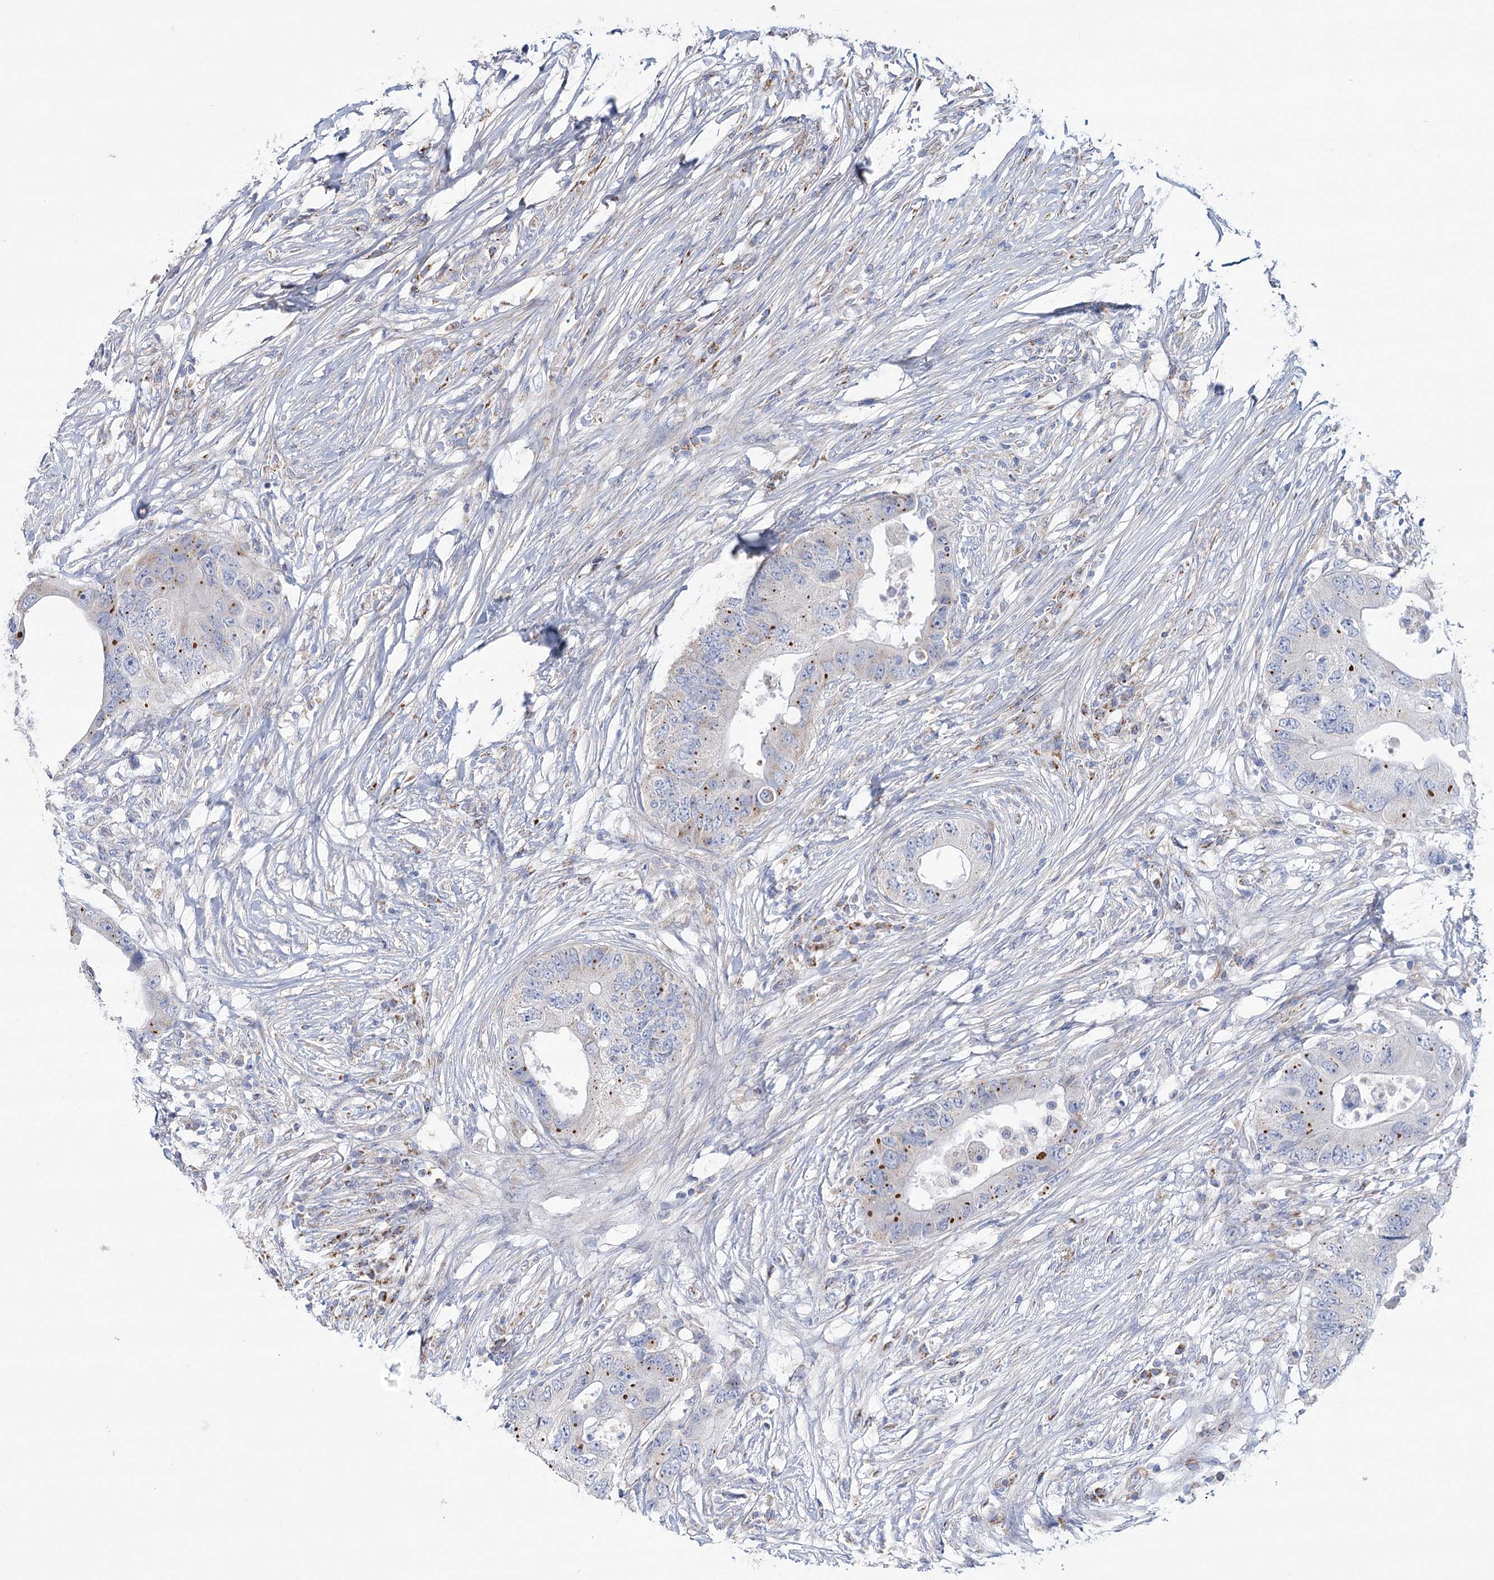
{"staining": {"intensity": "moderate", "quantity": "<25%", "location": "cytoplasmic/membranous"}, "tissue": "colorectal cancer", "cell_type": "Tumor cells", "image_type": "cancer", "snomed": [{"axis": "morphology", "description": "Adenocarcinoma, NOS"}, {"axis": "topography", "description": "Colon"}], "caption": "Tumor cells reveal low levels of moderate cytoplasmic/membranous positivity in about <25% of cells in colorectal cancer (adenocarcinoma).", "gene": "SNX7", "patient": {"sex": "male", "age": 71}}